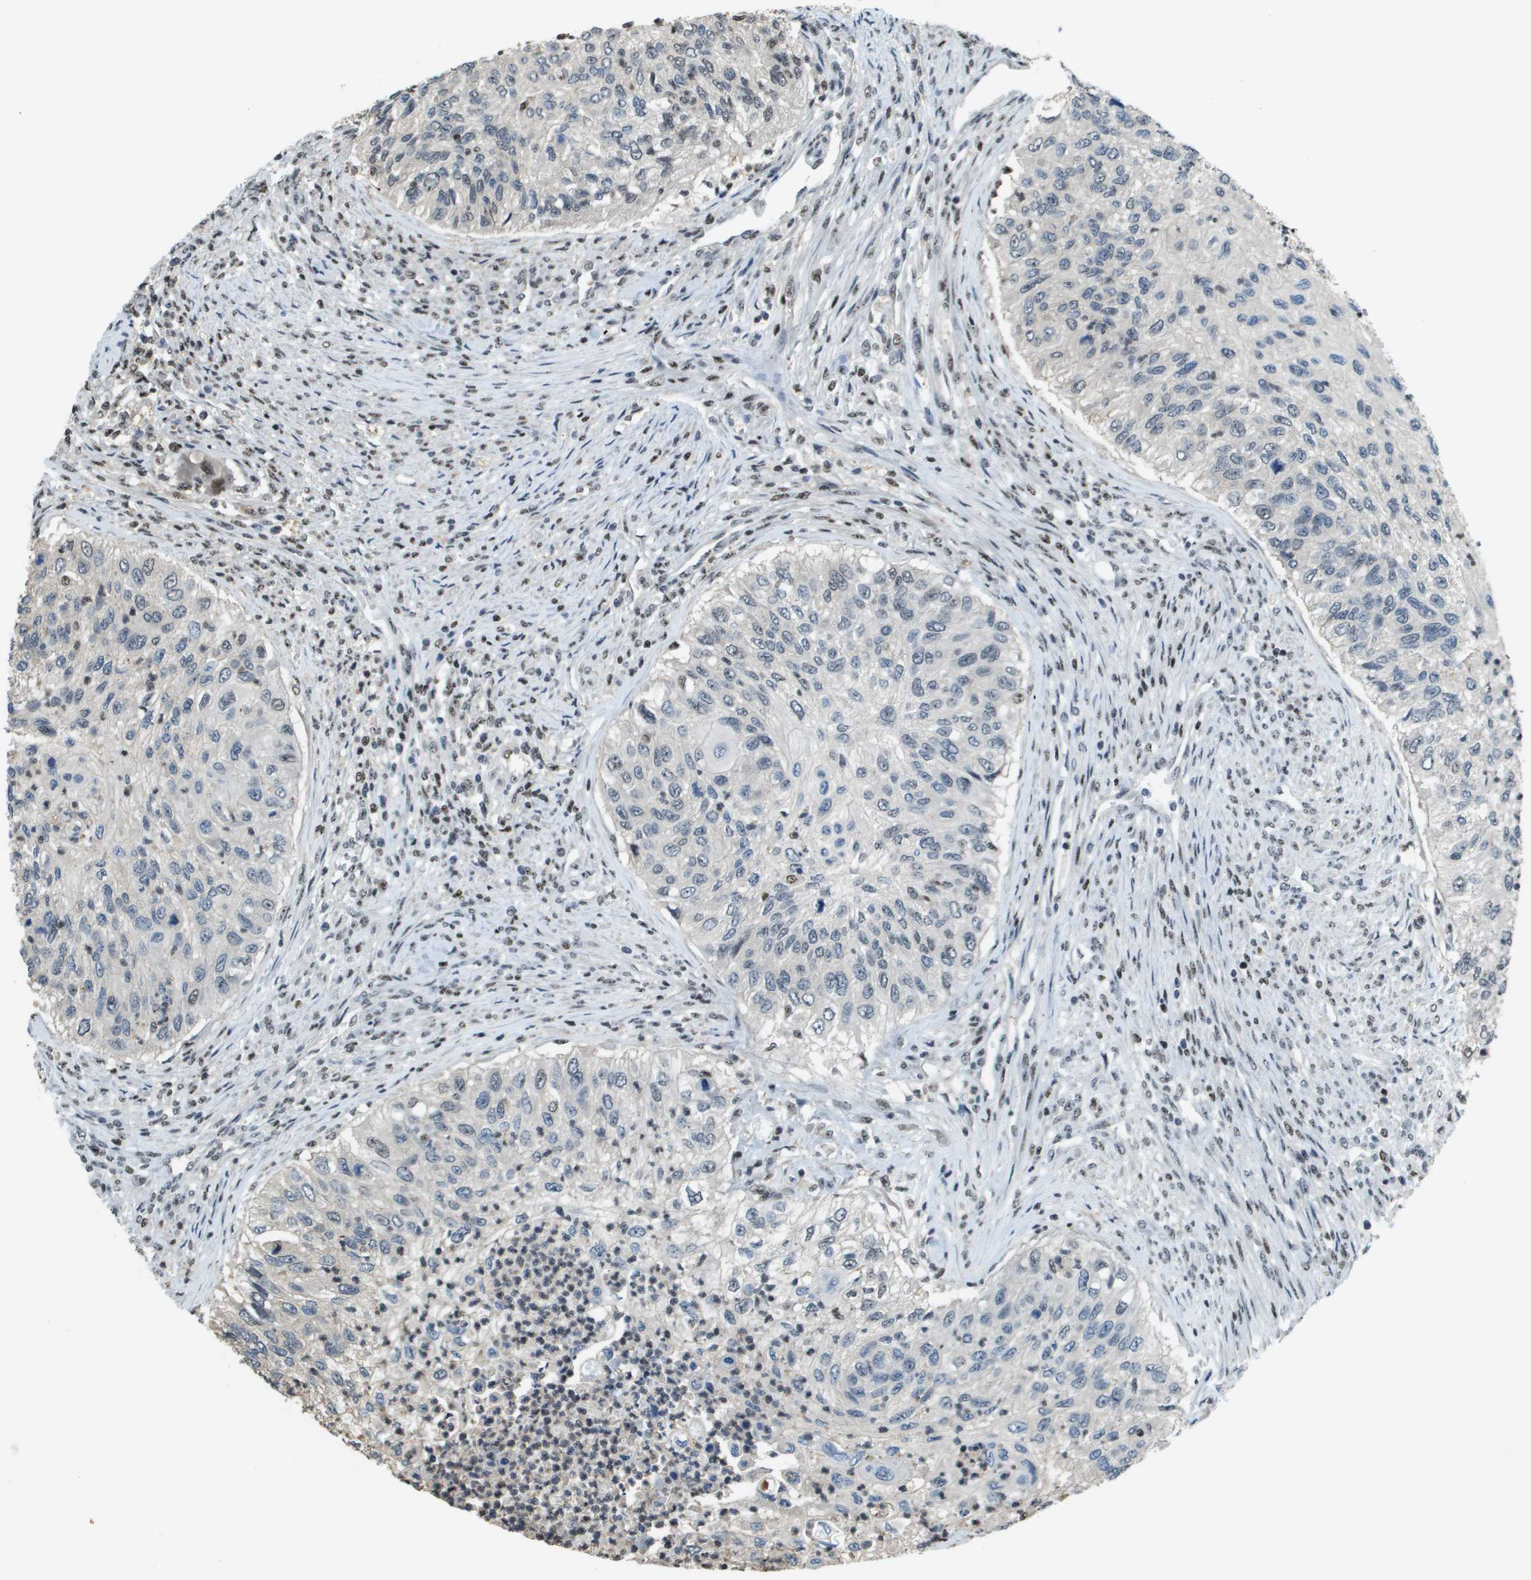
{"staining": {"intensity": "weak", "quantity": "<25%", "location": "nuclear"}, "tissue": "urothelial cancer", "cell_type": "Tumor cells", "image_type": "cancer", "snomed": [{"axis": "morphology", "description": "Urothelial carcinoma, High grade"}, {"axis": "topography", "description": "Urinary bladder"}], "caption": "This is a image of immunohistochemistry staining of urothelial cancer, which shows no expression in tumor cells.", "gene": "SP100", "patient": {"sex": "female", "age": 60}}